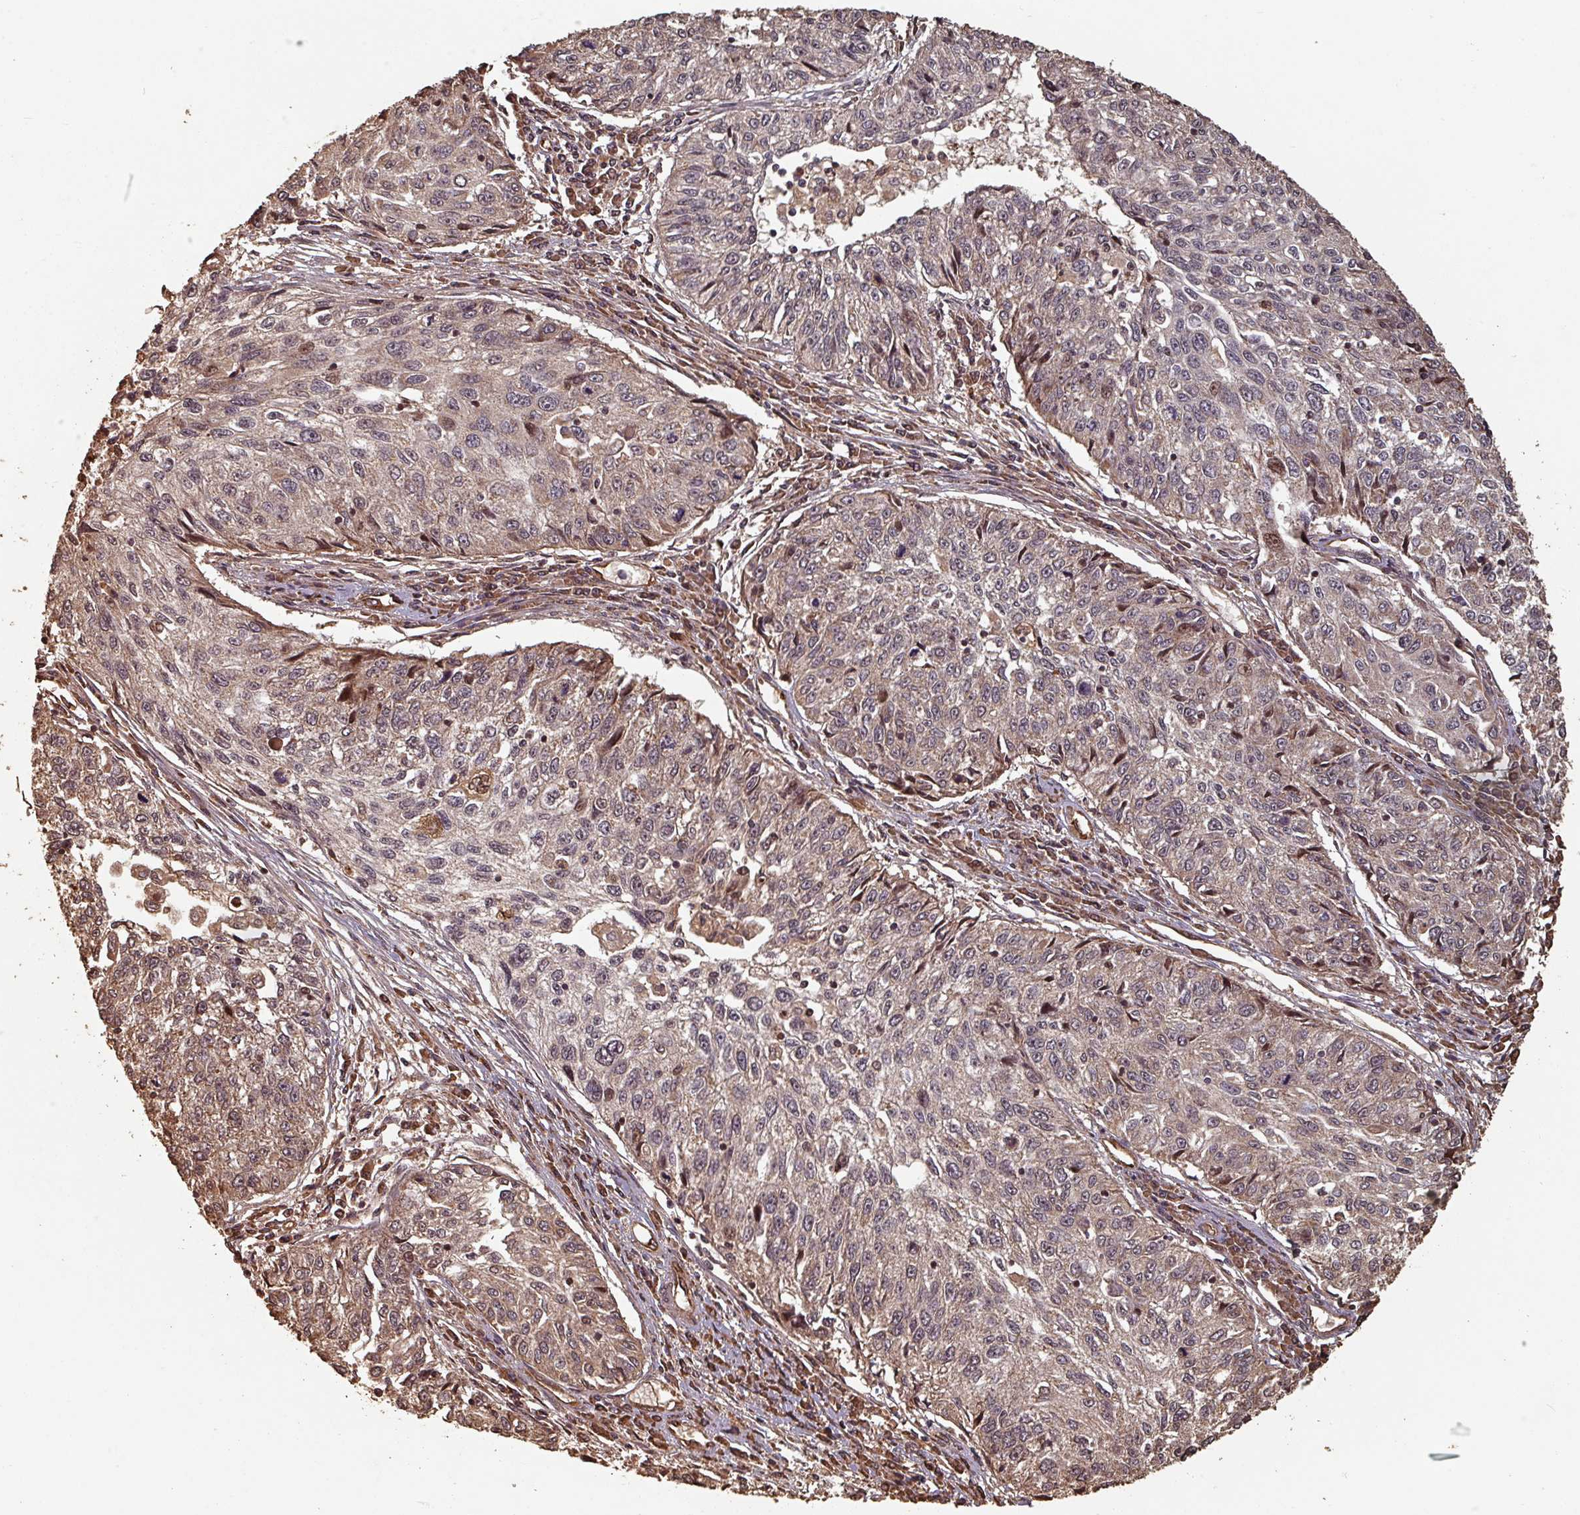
{"staining": {"intensity": "moderate", "quantity": "<25%", "location": "cytoplasmic/membranous,nuclear"}, "tissue": "cervical cancer", "cell_type": "Tumor cells", "image_type": "cancer", "snomed": [{"axis": "morphology", "description": "Squamous cell carcinoma, NOS"}, {"axis": "topography", "description": "Cervix"}], "caption": "The histopathology image displays immunohistochemical staining of cervical cancer. There is moderate cytoplasmic/membranous and nuclear positivity is seen in approximately <25% of tumor cells.", "gene": "EID1", "patient": {"sex": "female", "age": 57}}